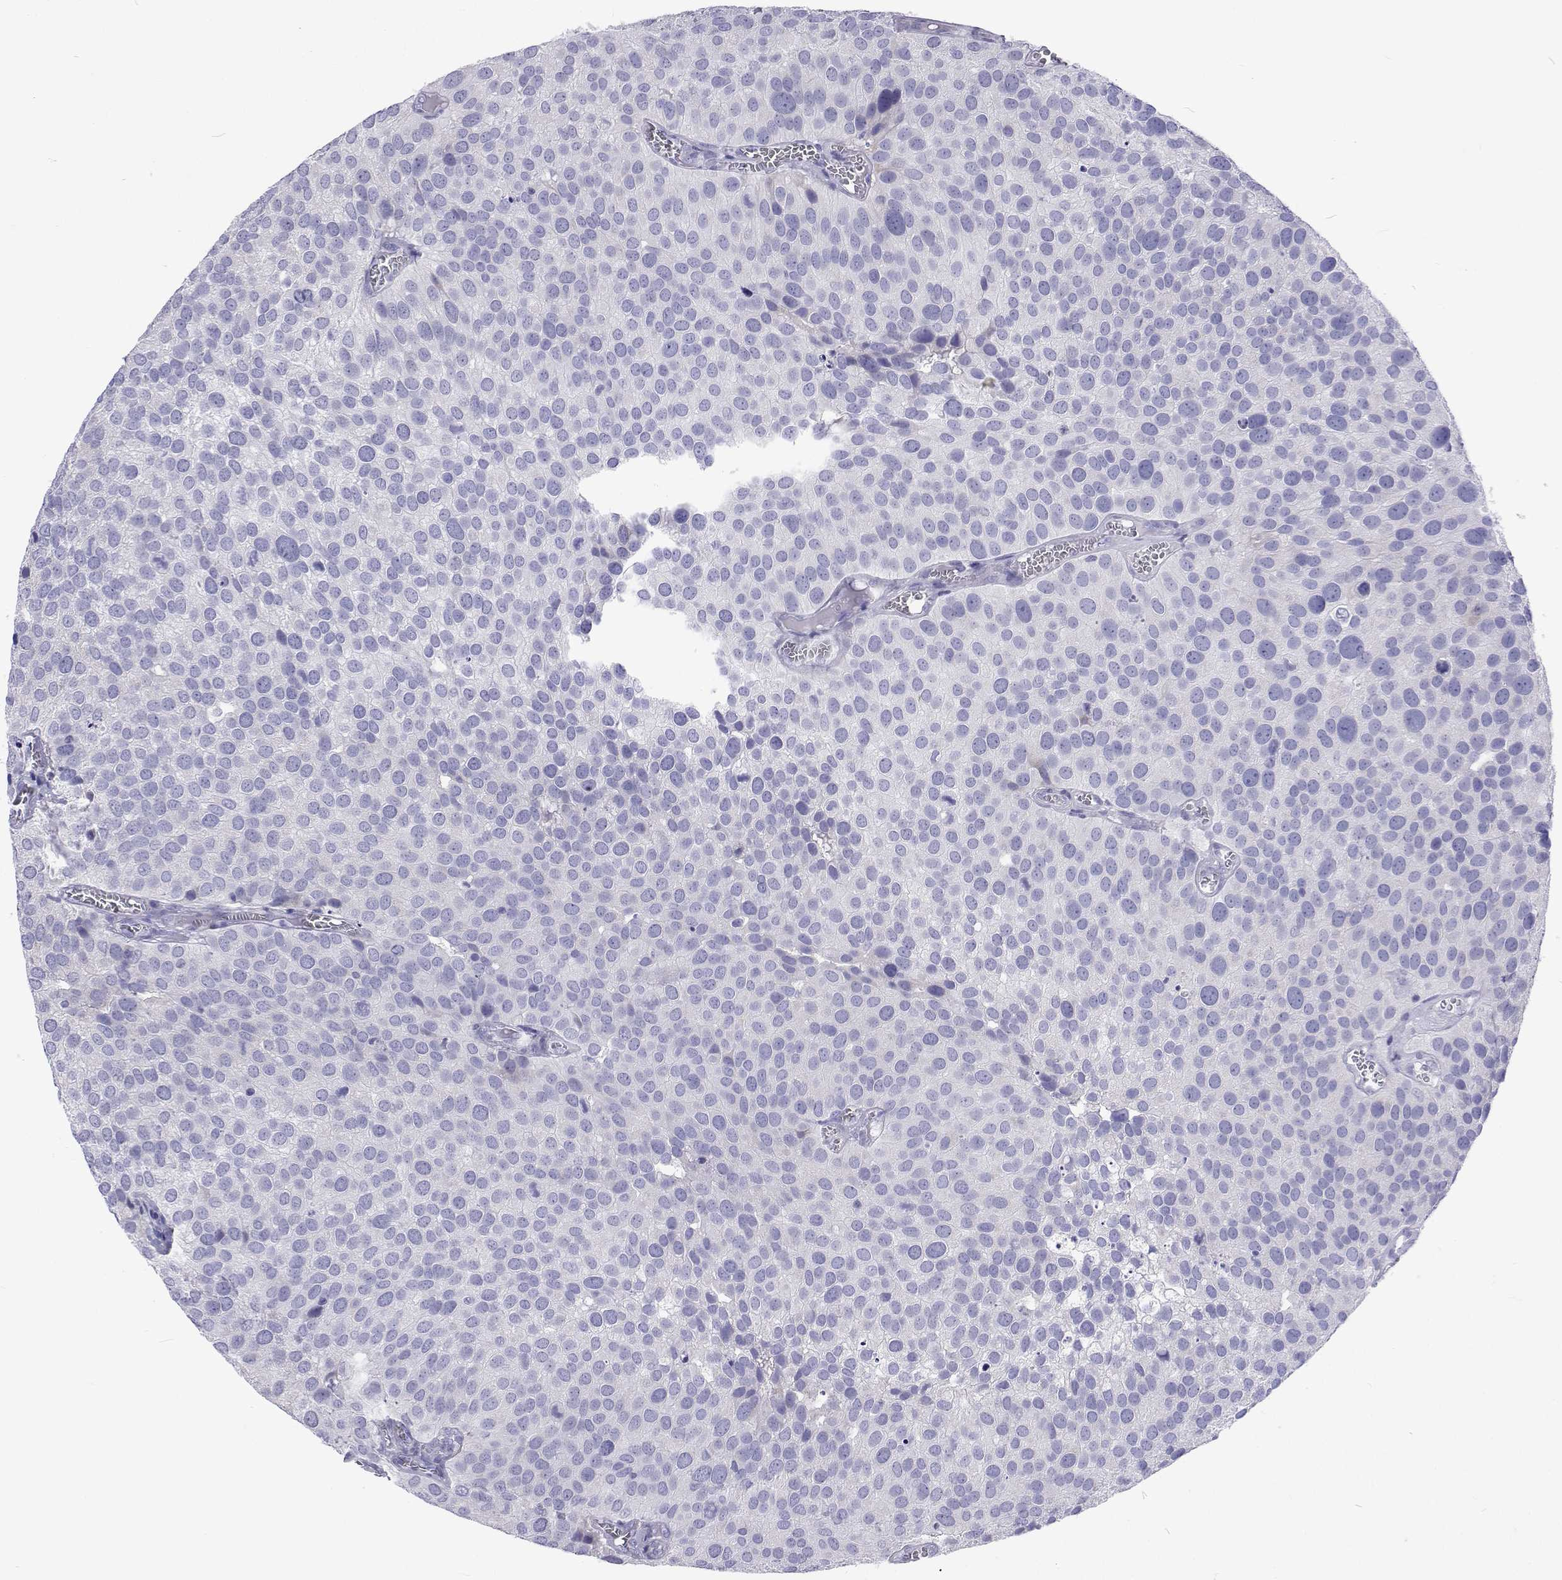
{"staining": {"intensity": "negative", "quantity": "none", "location": "none"}, "tissue": "urothelial cancer", "cell_type": "Tumor cells", "image_type": "cancer", "snomed": [{"axis": "morphology", "description": "Urothelial carcinoma, Low grade"}, {"axis": "topography", "description": "Urinary bladder"}], "caption": "Immunohistochemistry histopathology image of urothelial cancer stained for a protein (brown), which reveals no expression in tumor cells.", "gene": "UMODL1", "patient": {"sex": "female", "age": 69}}